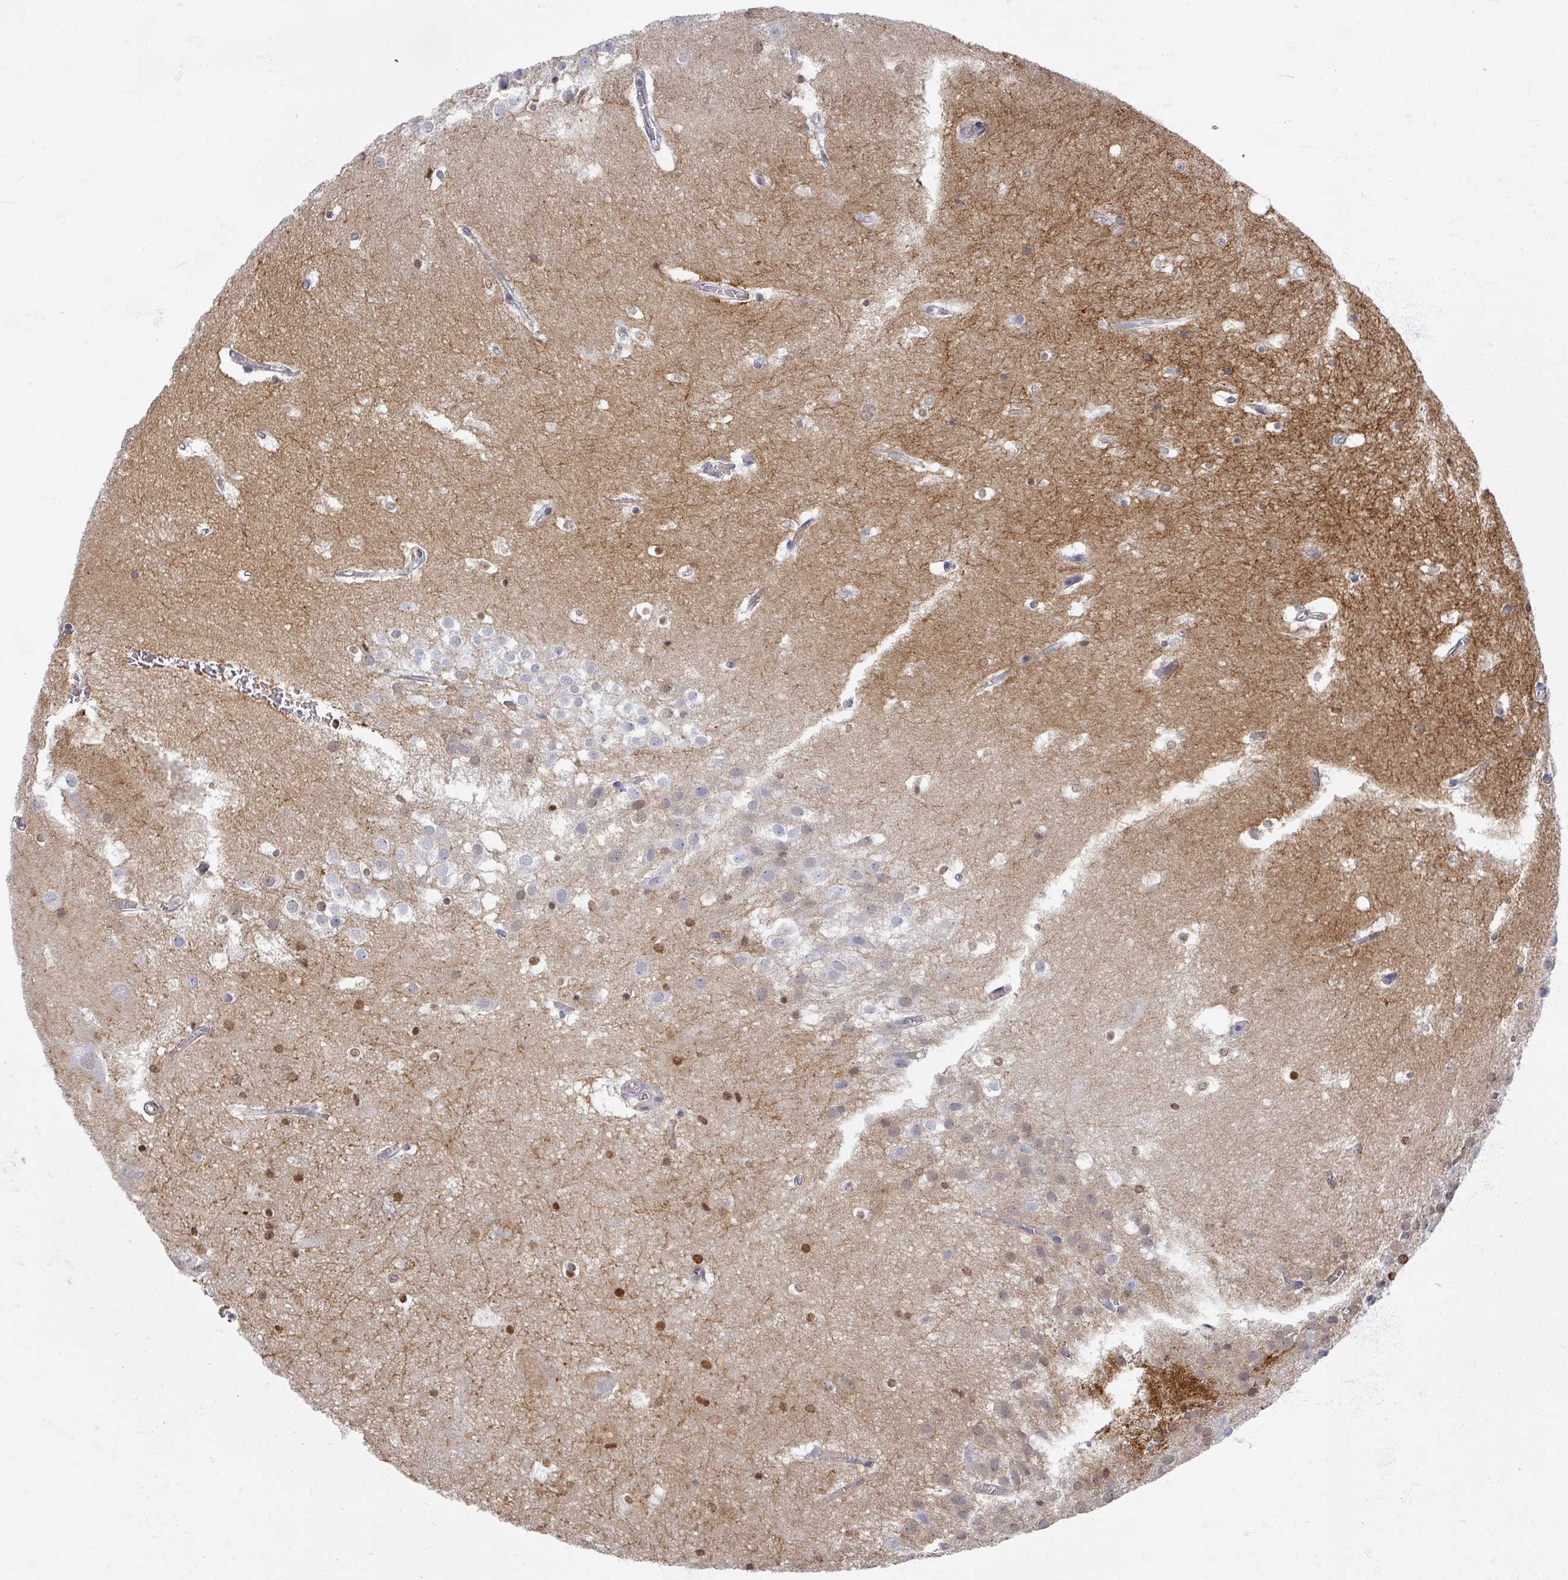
{"staining": {"intensity": "strong", "quantity": "25%-75%", "location": "nuclear"}, "tissue": "hippocampus", "cell_type": "Glial cells", "image_type": "normal", "snomed": [{"axis": "morphology", "description": "Normal tissue, NOS"}, {"axis": "topography", "description": "Hippocampus"}], "caption": "Immunohistochemistry micrograph of benign hippocampus stained for a protein (brown), which exhibits high levels of strong nuclear positivity in approximately 25%-75% of glial cells.", "gene": "OMG", "patient": {"sex": "female", "age": 52}}